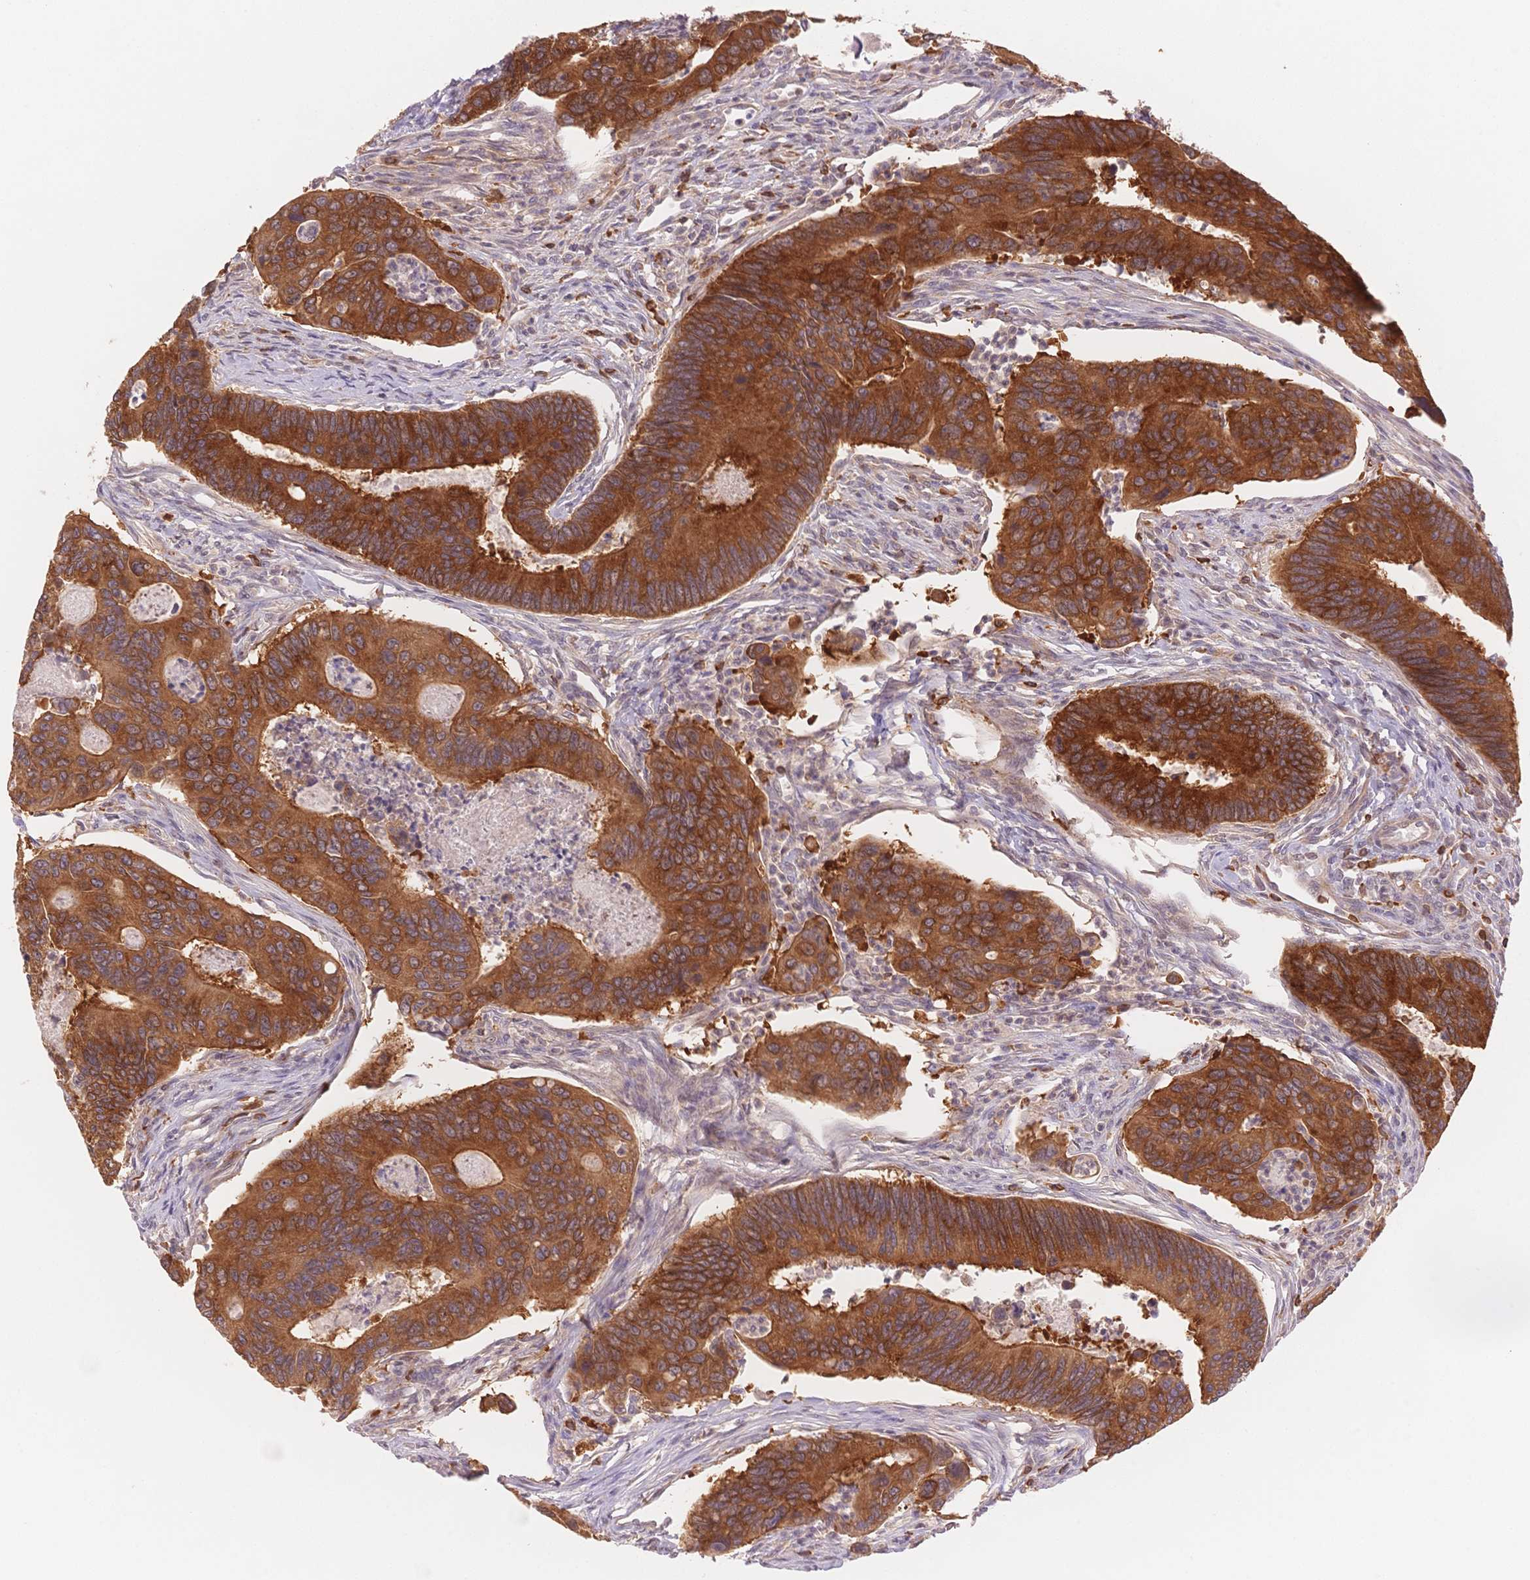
{"staining": {"intensity": "strong", "quantity": ">75%", "location": "cytoplasmic/membranous"}, "tissue": "colorectal cancer", "cell_type": "Tumor cells", "image_type": "cancer", "snomed": [{"axis": "morphology", "description": "Adenocarcinoma, NOS"}, {"axis": "topography", "description": "Colon"}], "caption": "Immunohistochemistry (IHC) photomicrograph of neoplastic tissue: colorectal adenocarcinoma stained using immunohistochemistry exhibits high levels of strong protein expression localized specifically in the cytoplasmic/membranous of tumor cells, appearing as a cytoplasmic/membranous brown color.", "gene": "STK39", "patient": {"sex": "female", "age": 67}}